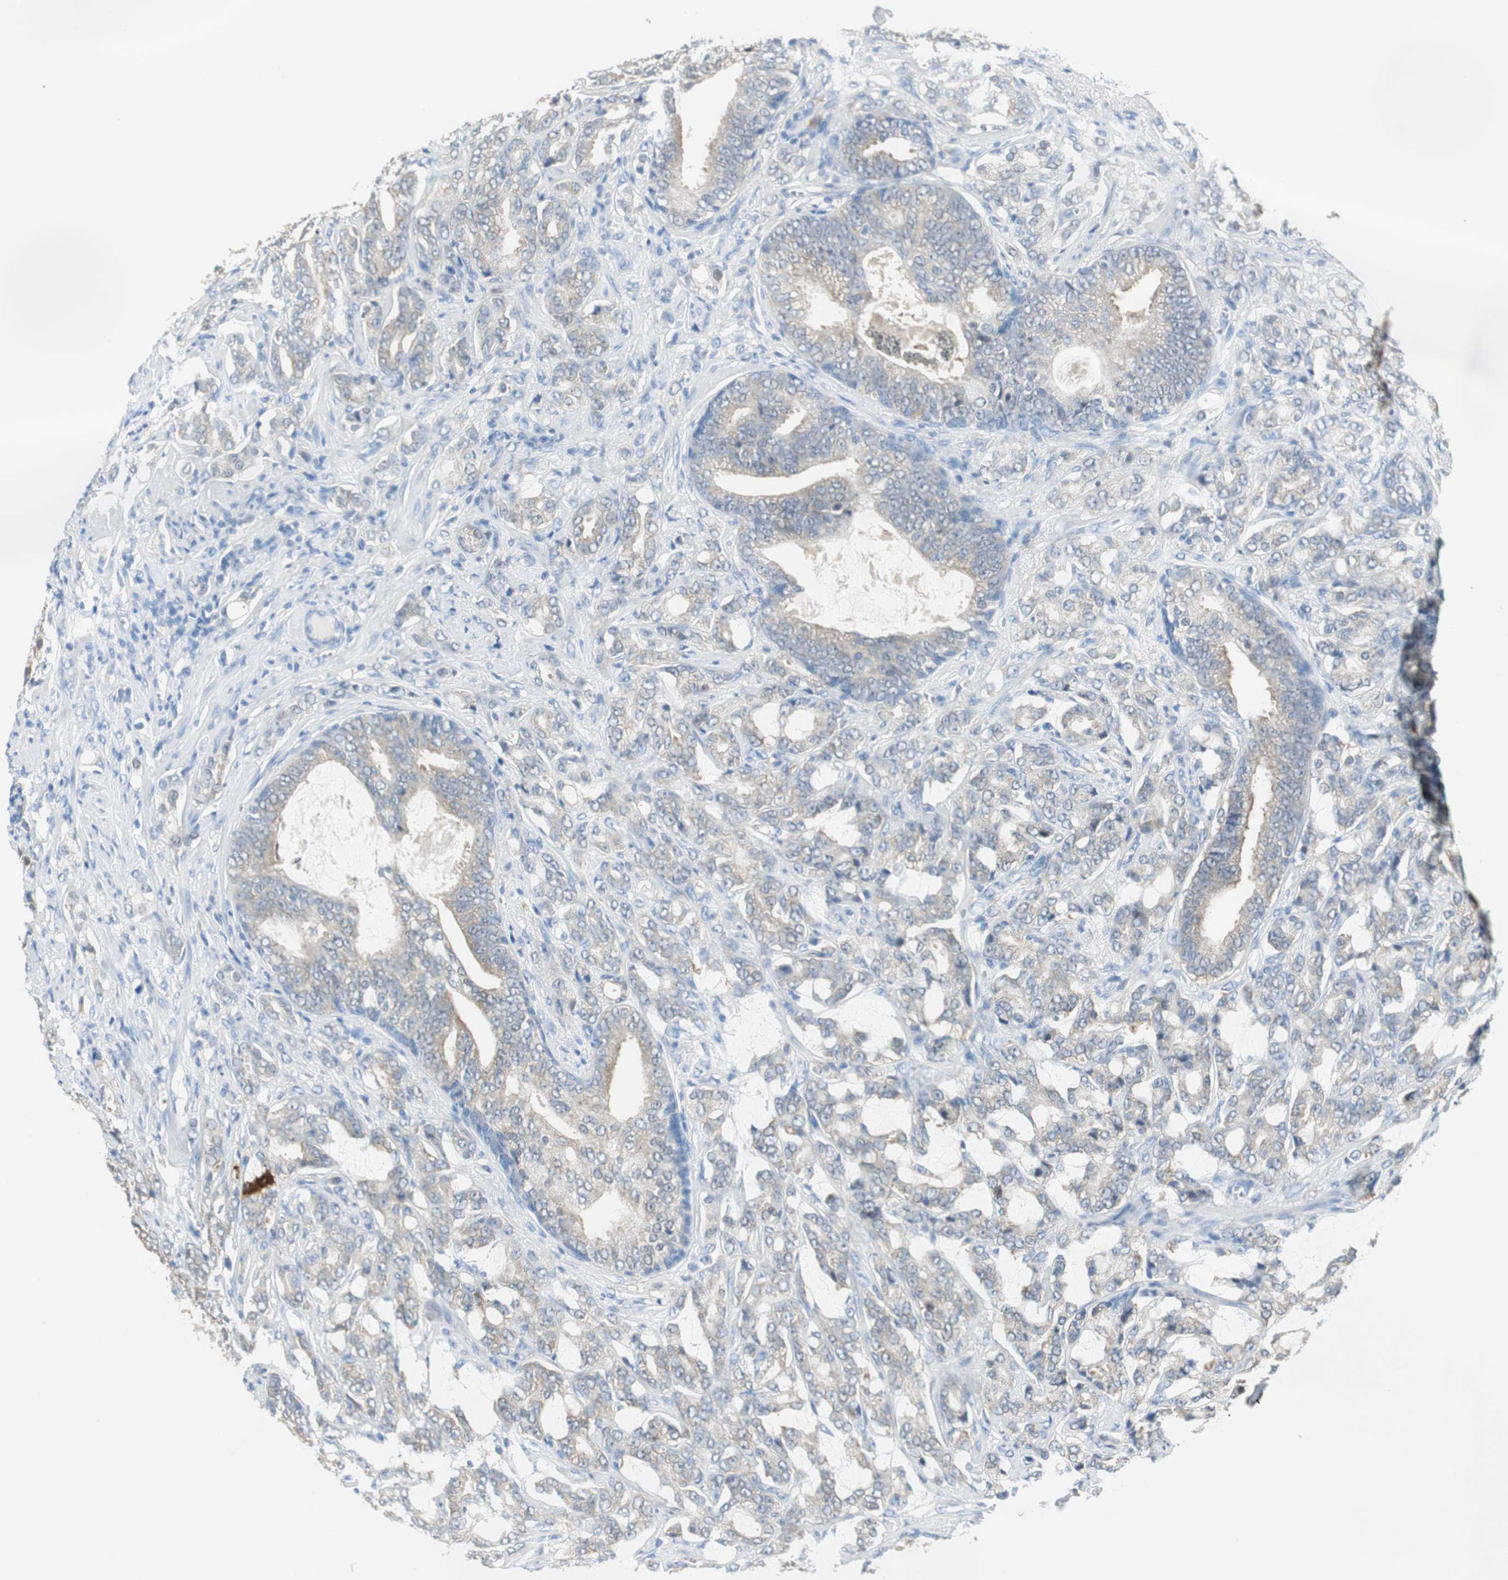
{"staining": {"intensity": "weak", "quantity": ">75%", "location": "cytoplasmic/membranous"}, "tissue": "prostate cancer", "cell_type": "Tumor cells", "image_type": "cancer", "snomed": [{"axis": "morphology", "description": "Adenocarcinoma, Low grade"}, {"axis": "topography", "description": "Prostate"}], "caption": "Protein staining exhibits weak cytoplasmic/membranous positivity in about >75% of tumor cells in prostate cancer.", "gene": "FBP1", "patient": {"sex": "male", "age": 58}}